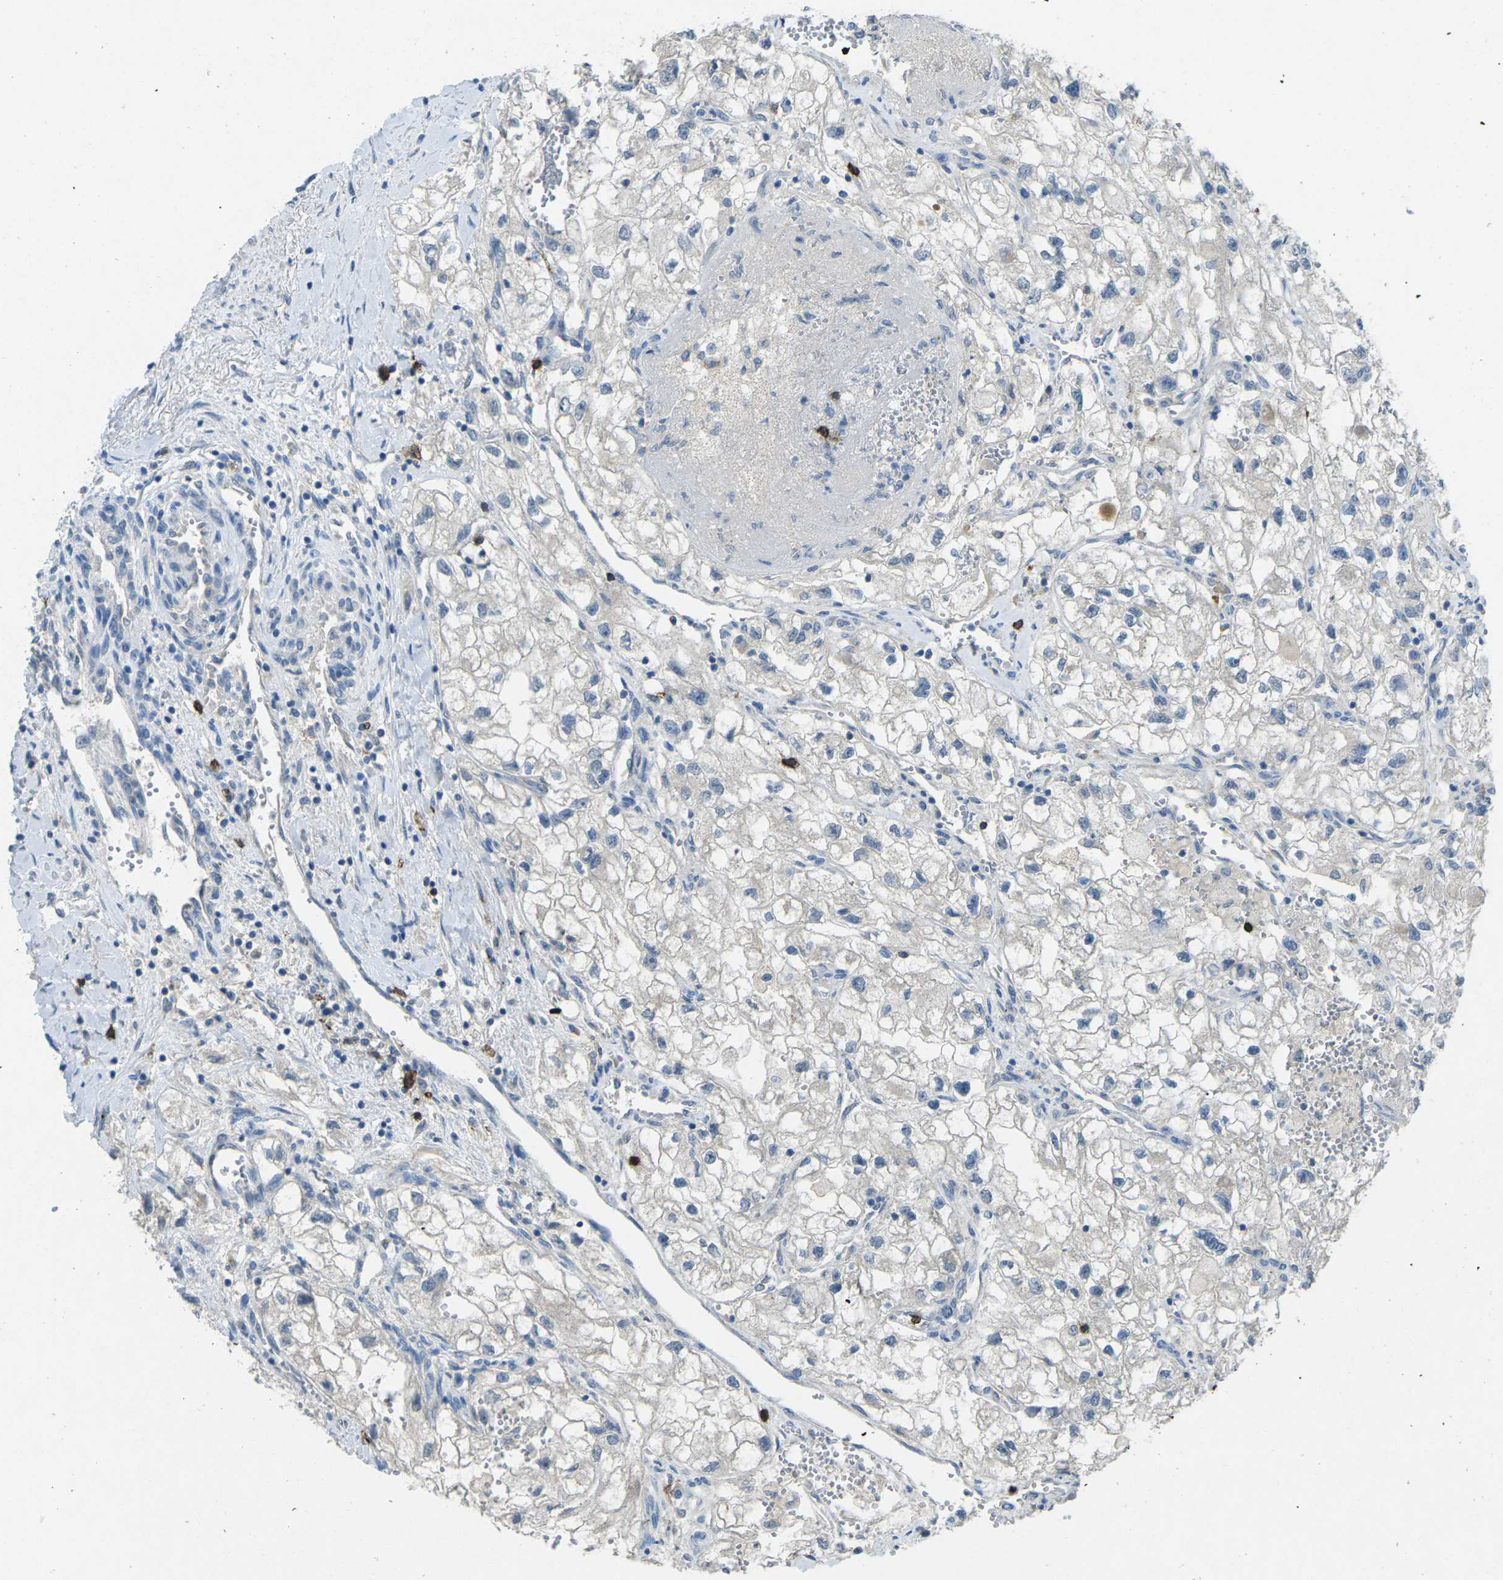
{"staining": {"intensity": "negative", "quantity": "none", "location": "none"}, "tissue": "renal cancer", "cell_type": "Tumor cells", "image_type": "cancer", "snomed": [{"axis": "morphology", "description": "Adenocarcinoma, NOS"}, {"axis": "topography", "description": "Kidney"}], "caption": "High power microscopy histopathology image of an immunohistochemistry (IHC) image of renal cancer (adenocarcinoma), revealing no significant expression in tumor cells. (Brightfield microscopy of DAB immunohistochemistry (IHC) at high magnification).", "gene": "CD19", "patient": {"sex": "female", "age": 70}}